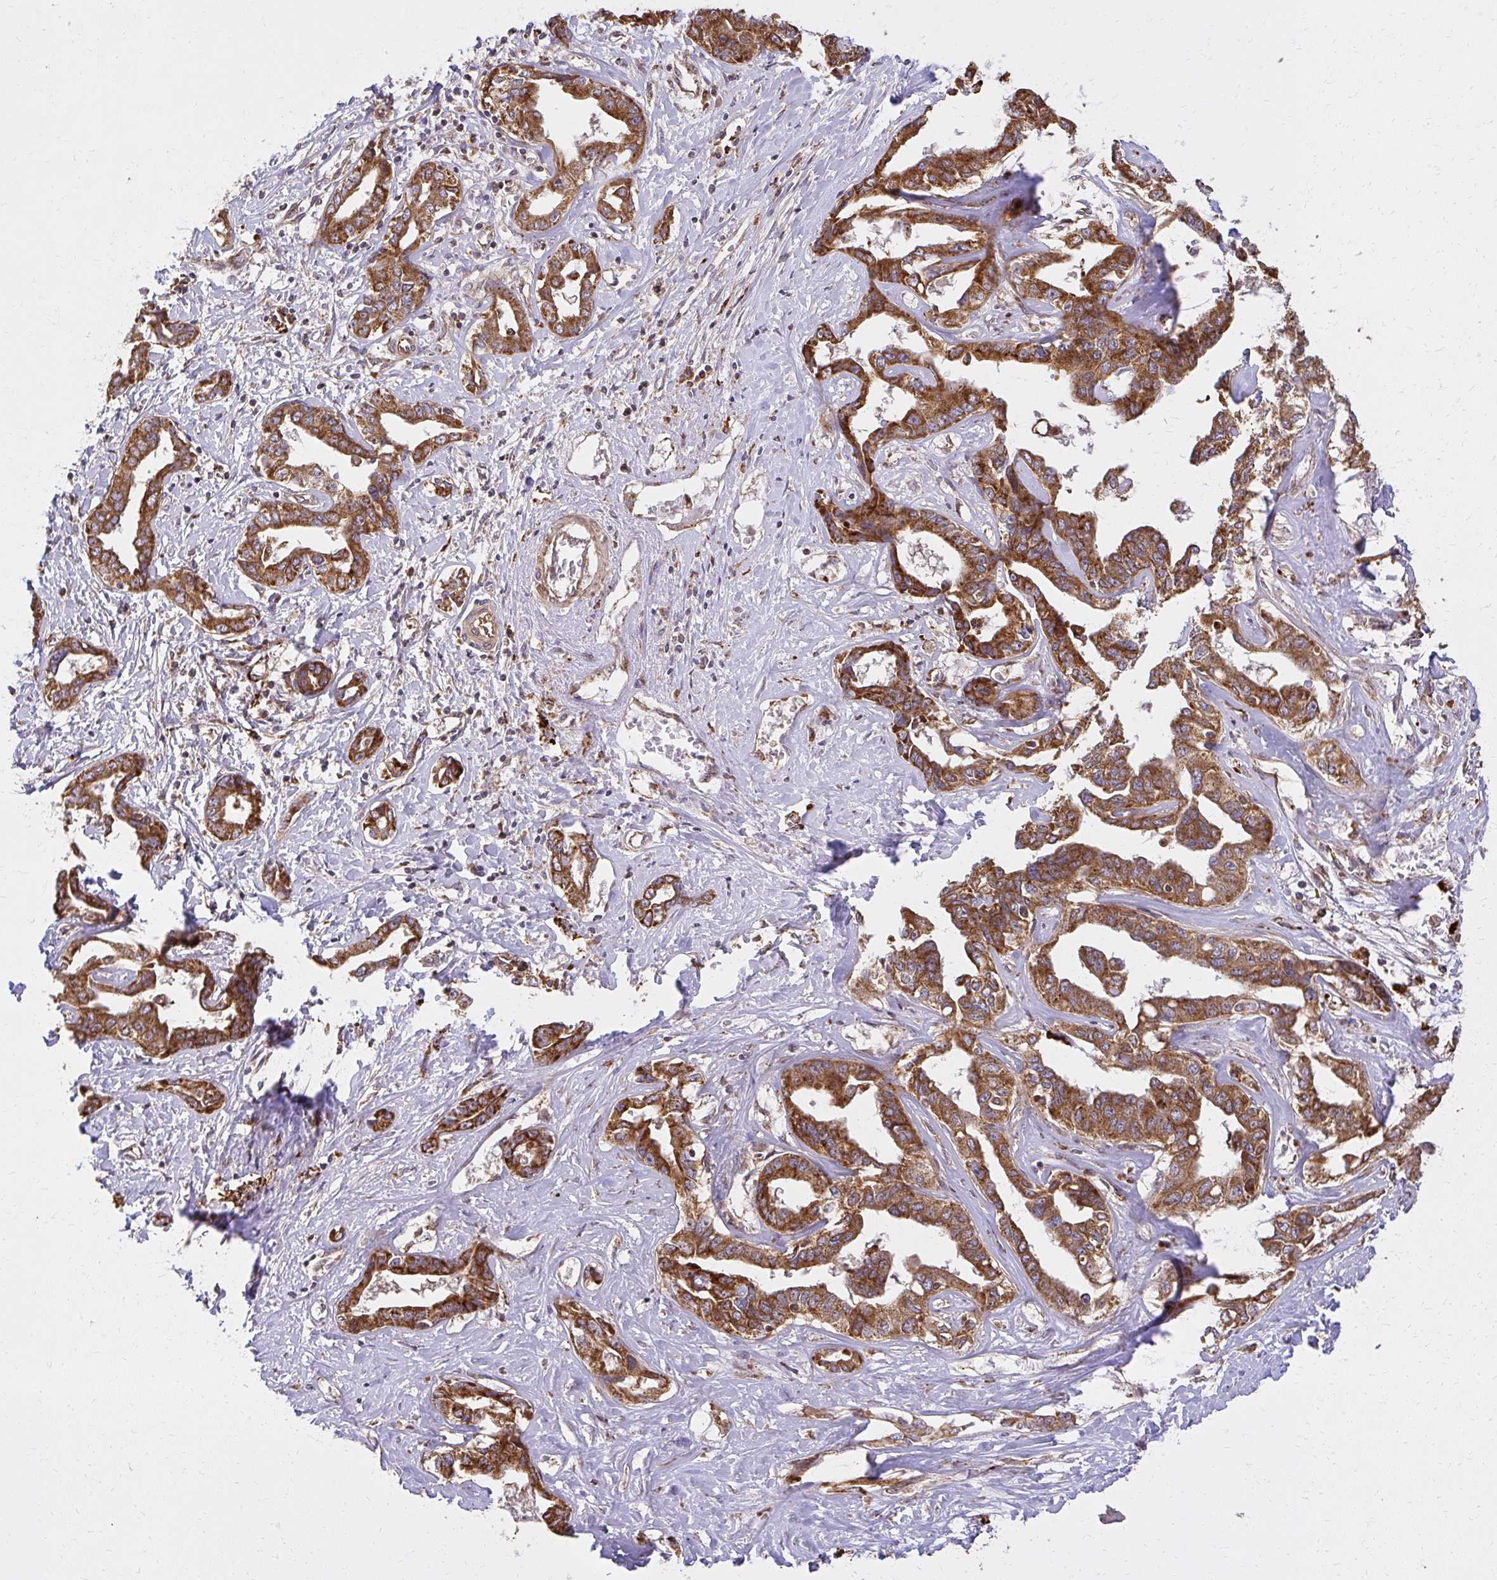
{"staining": {"intensity": "strong", "quantity": ">75%", "location": "cytoplasmic/membranous"}, "tissue": "liver cancer", "cell_type": "Tumor cells", "image_type": "cancer", "snomed": [{"axis": "morphology", "description": "Cholangiocarcinoma"}, {"axis": "topography", "description": "Liver"}], "caption": "A high amount of strong cytoplasmic/membranous staining is appreciated in approximately >75% of tumor cells in liver cancer tissue.", "gene": "GNS", "patient": {"sex": "male", "age": 59}}